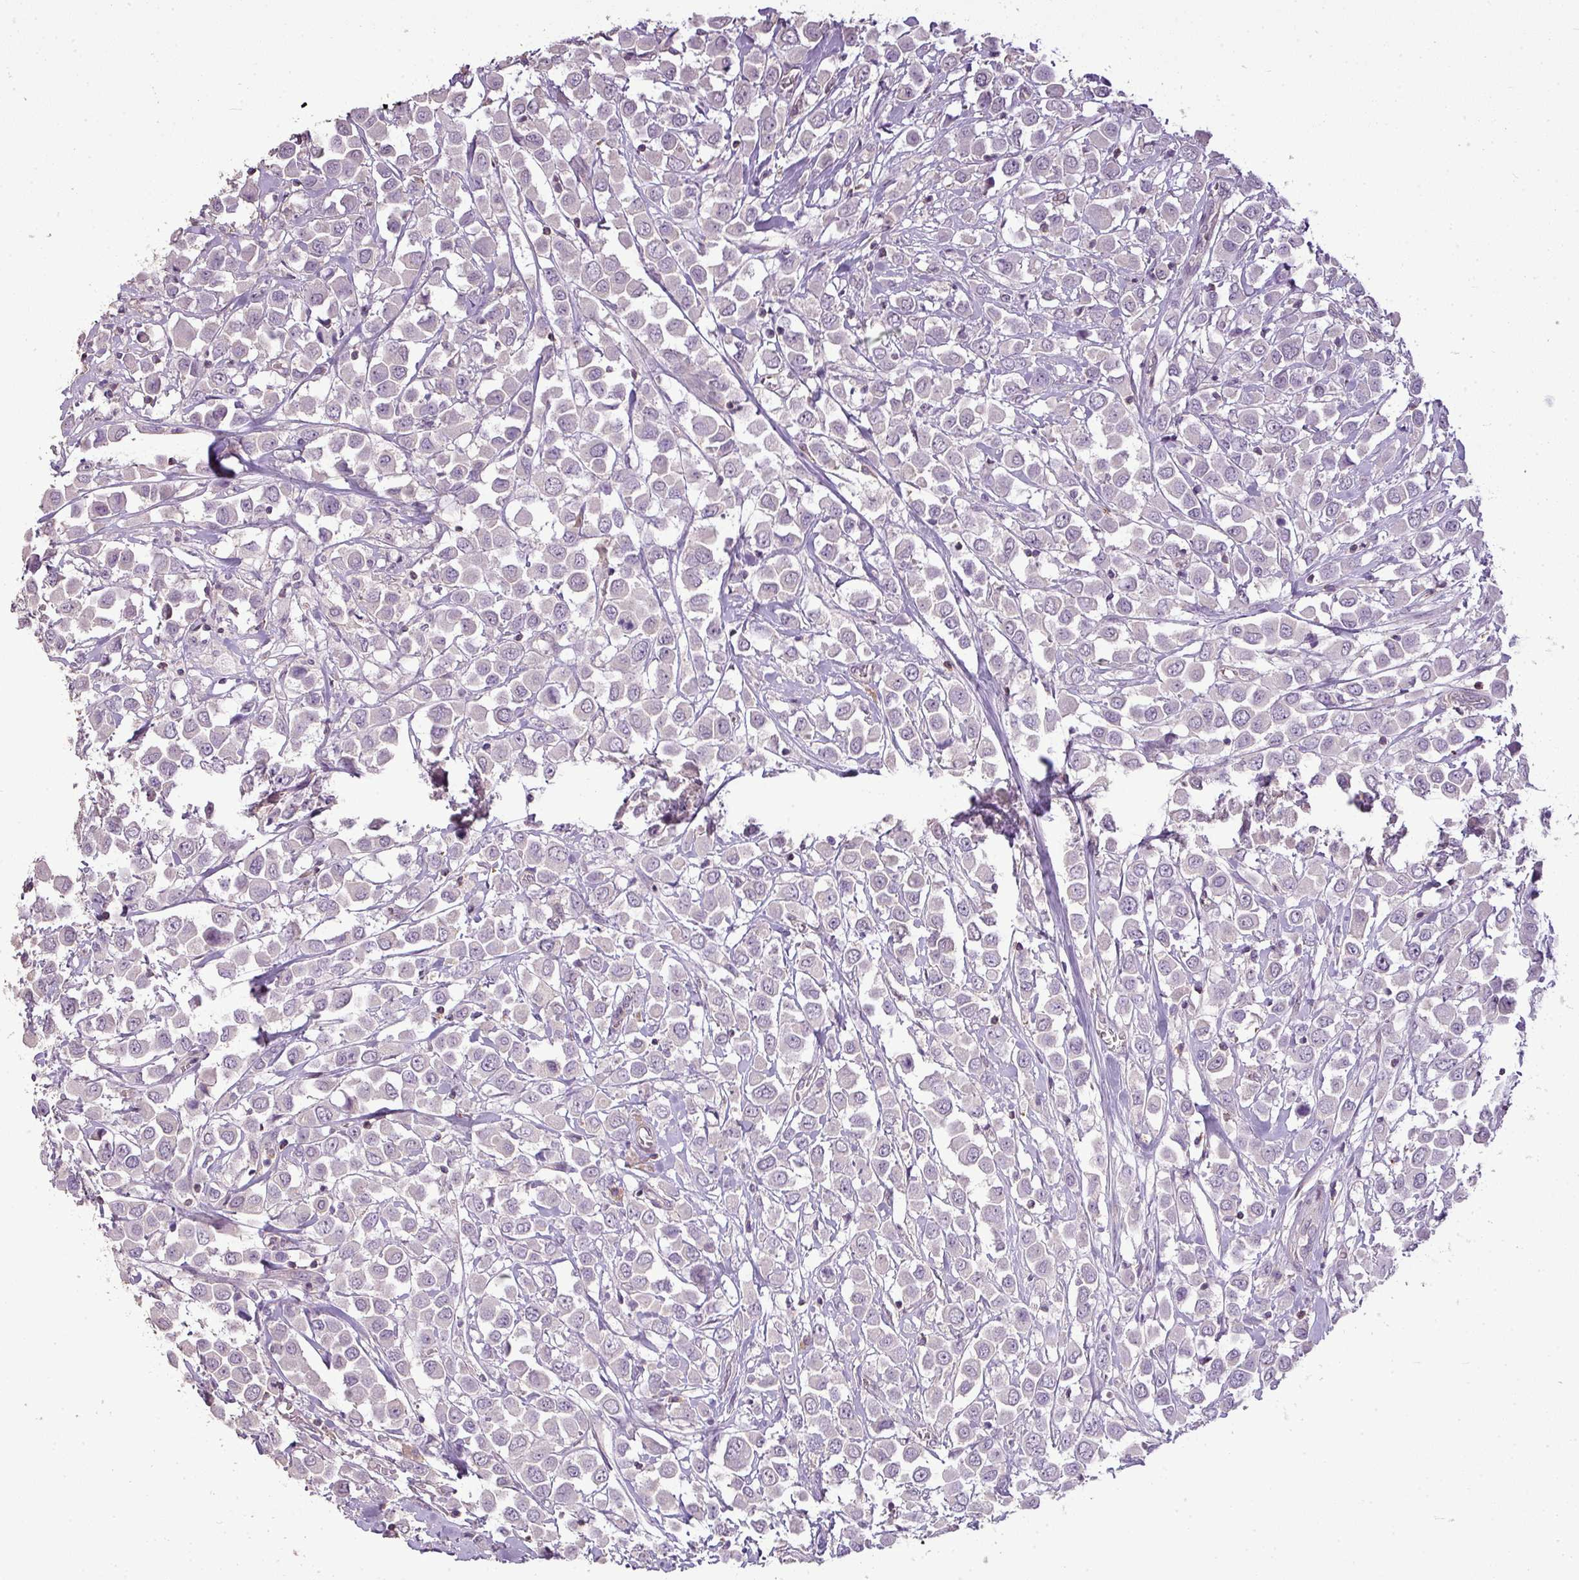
{"staining": {"intensity": "negative", "quantity": "none", "location": "none"}, "tissue": "breast cancer", "cell_type": "Tumor cells", "image_type": "cancer", "snomed": [{"axis": "morphology", "description": "Duct carcinoma"}, {"axis": "topography", "description": "Breast"}], "caption": "Immunohistochemistry micrograph of neoplastic tissue: human infiltrating ductal carcinoma (breast) stained with DAB (3,3'-diaminobenzidine) demonstrates no significant protein staining in tumor cells. (DAB IHC with hematoxylin counter stain).", "gene": "LY9", "patient": {"sex": "female", "age": 61}}